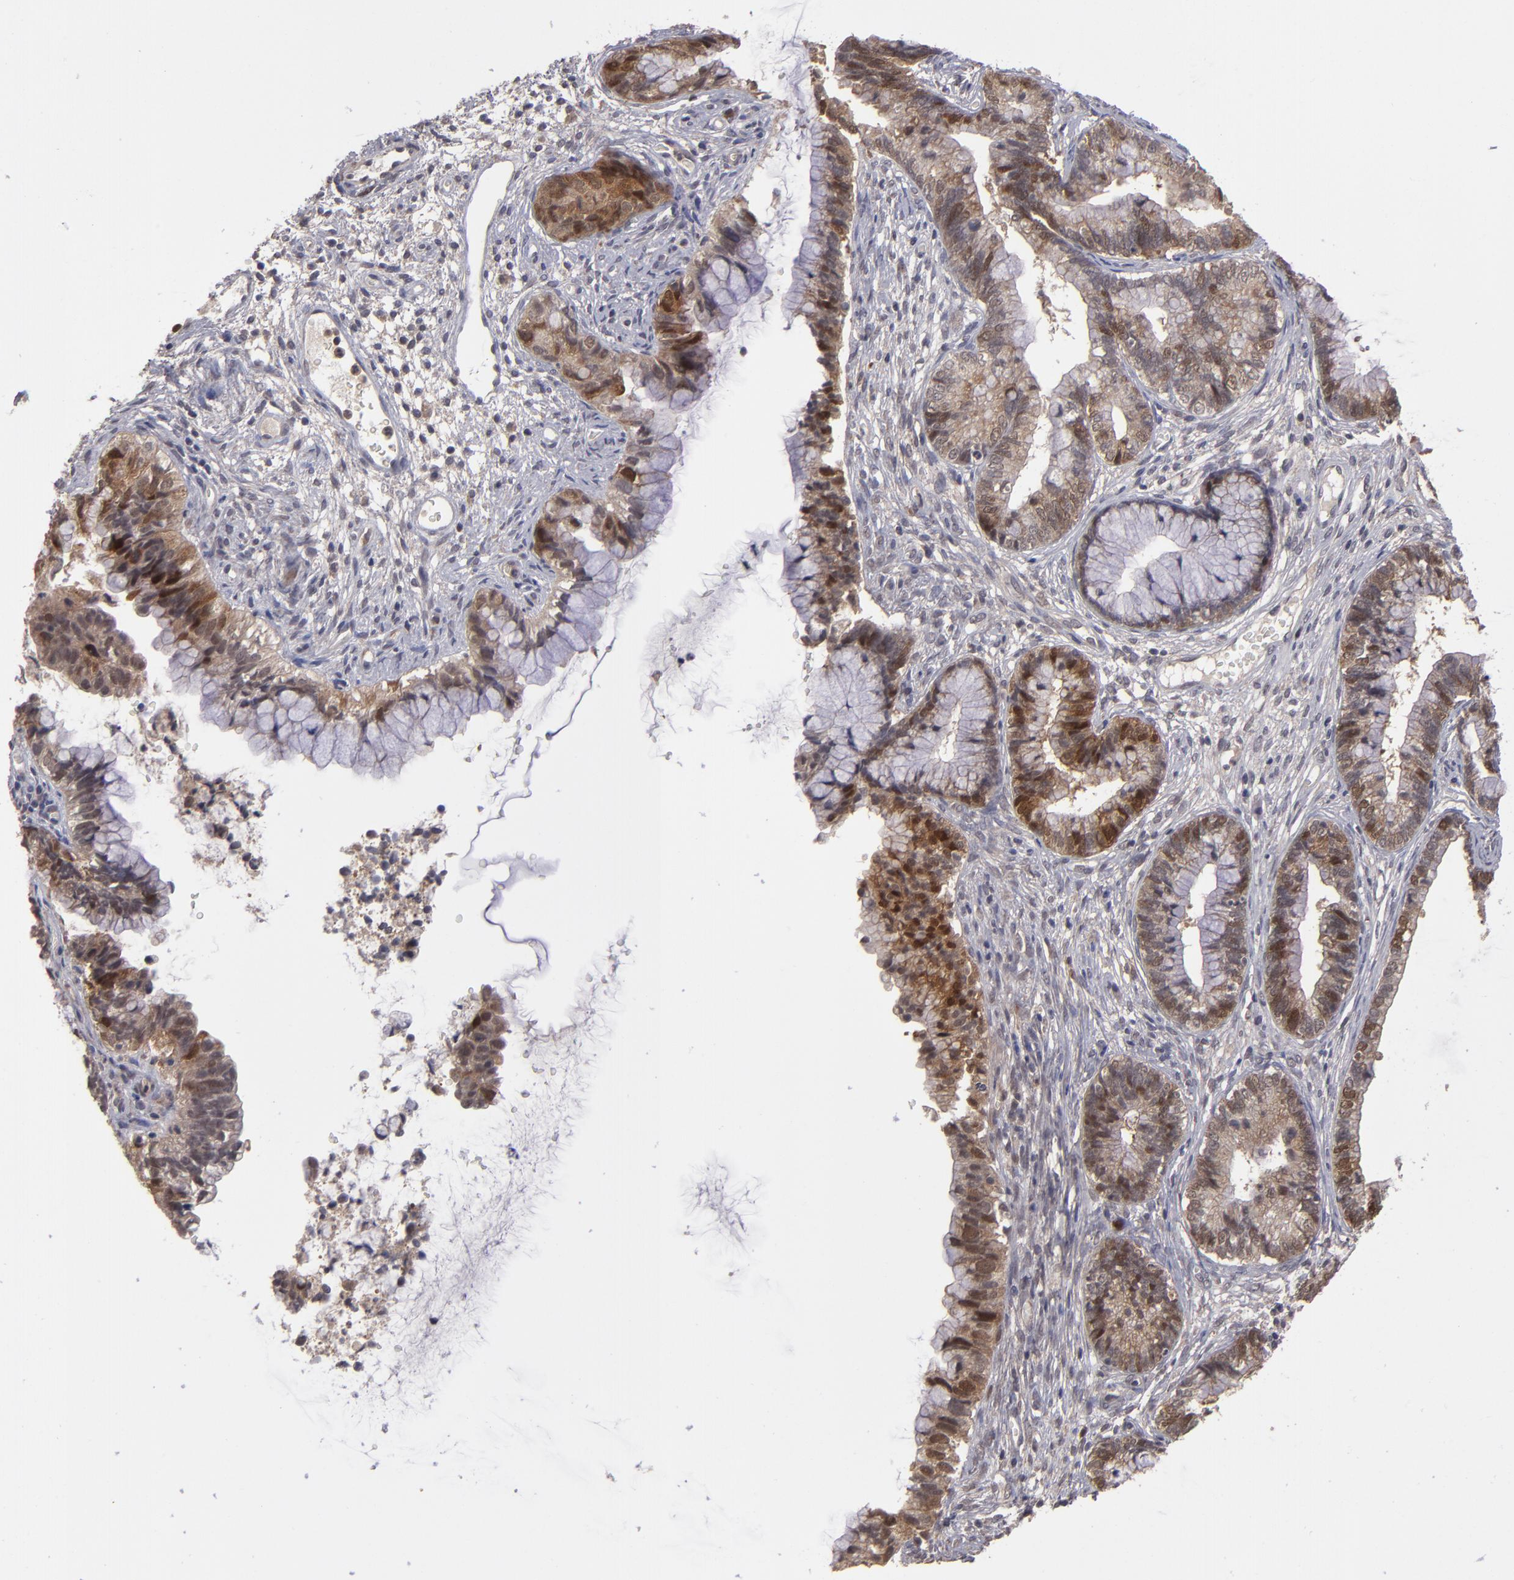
{"staining": {"intensity": "strong", "quantity": ">75%", "location": "cytoplasmic/membranous,nuclear"}, "tissue": "cervical cancer", "cell_type": "Tumor cells", "image_type": "cancer", "snomed": [{"axis": "morphology", "description": "Adenocarcinoma, NOS"}, {"axis": "topography", "description": "Cervix"}], "caption": "This histopathology image reveals adenocarcinoma (cervical) stained with immunohistochemistry to label a protein in brown. The cytoplasmic/membranous and nuclear of tumor cells show strong positivity for the protein. Nuclei are counter-stained blue.", "gene": "TYMS", "patient": {"sex": "female", "age": 44}}